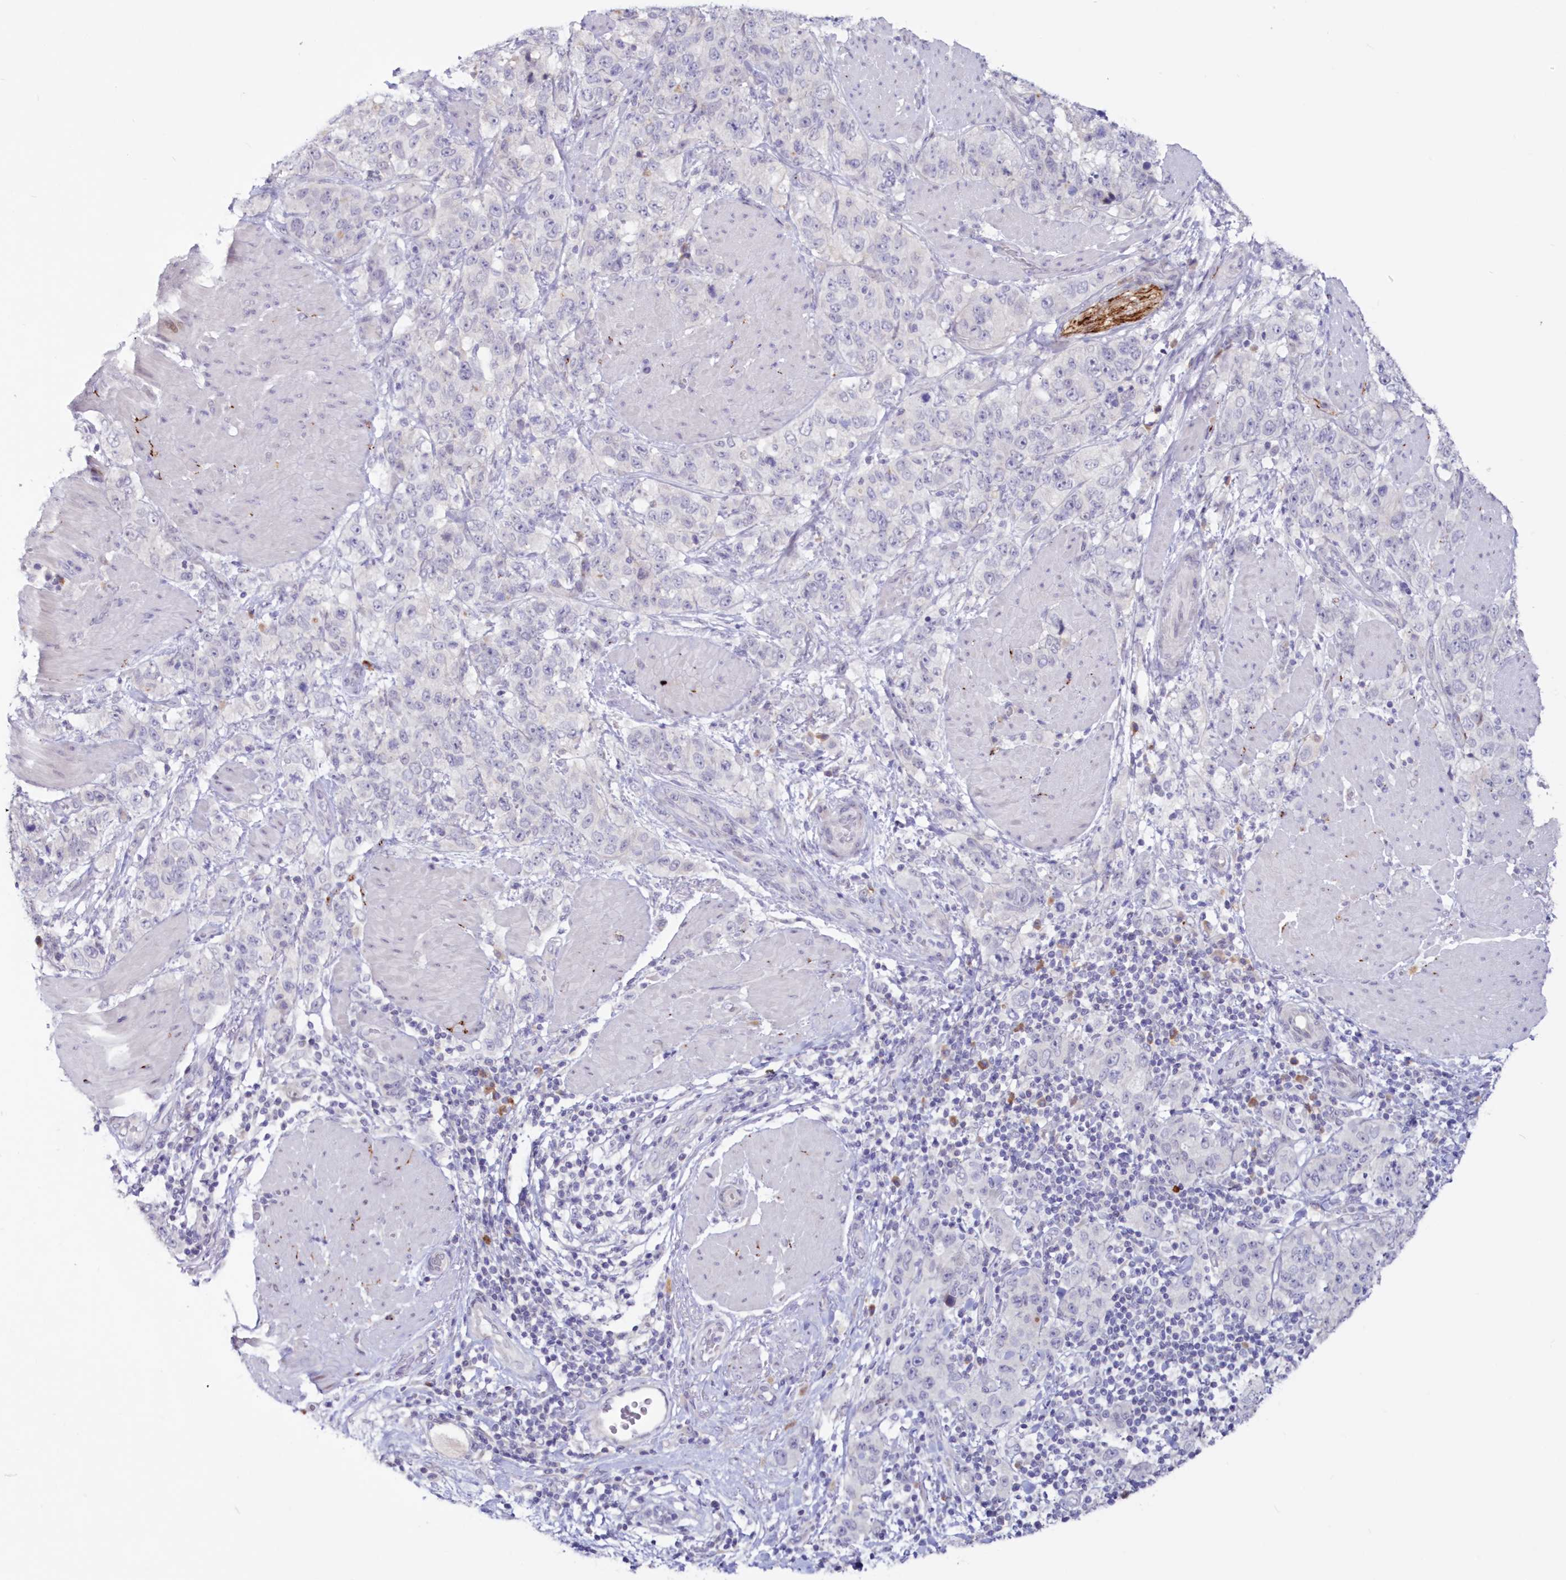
{"staining": {"intensity": "negative", "quantity": "none", "location": "none"}, "tissue": "stomach cancer", "cell_type": "Tumor cells", "image_type": "cancer", "snomed": [{"axis": "morphology", "description": "Adenocarcinoma, NOS"}, {"axis": "topography", "description": "Stomach"}], "caption": "A high-resolution image shows IHC staining of adenocarcinoma (stomach), which demonstrates no significant expression in tumor cells.", "gene": "SNED1", "patient": {"sex": "male", "age": 48}}